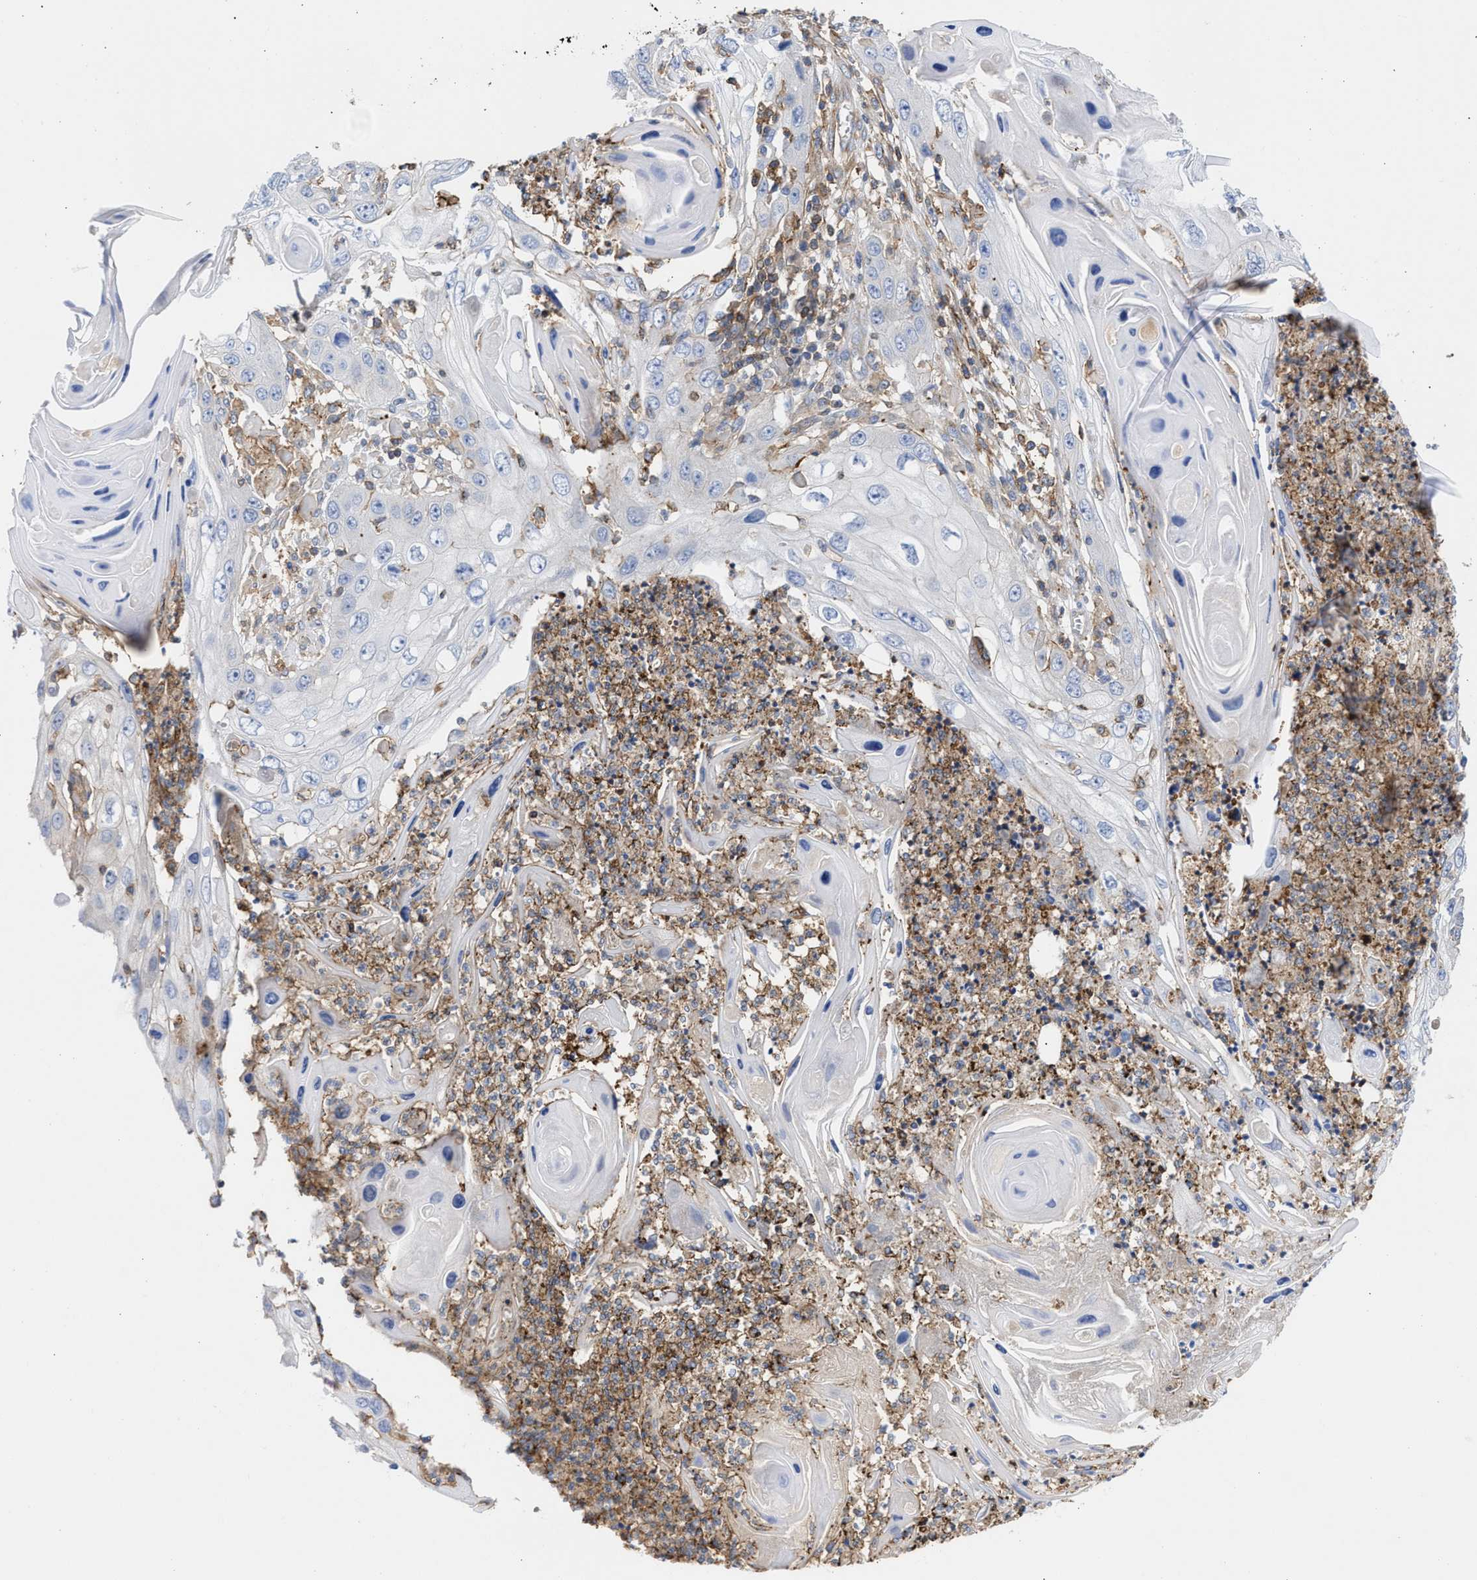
{"staining": {"intensity": "negative", "quantity": "none", "location": "none"}, "tissue": "skin cancer", "cell_type": "Tumor cells", "image_type": "cancer", "snomed": [{"axis": "morphology", "description": "Squamous cell carcinoma, NOS"}, {"axis": "topography", "description": "Skin"}], "caption": "High magnification brightfield microscopy of skin cancer (squamous cell carcinoma) stained with DAB (3,3'-diaminobenzidine) (brown) and counterstained with hematoxylin (blue): tumor cells show no significant staining. Nuclei are stained in blue.", "gene": "HS3ST5", "patient": {"sex": "male", "age": 55}}